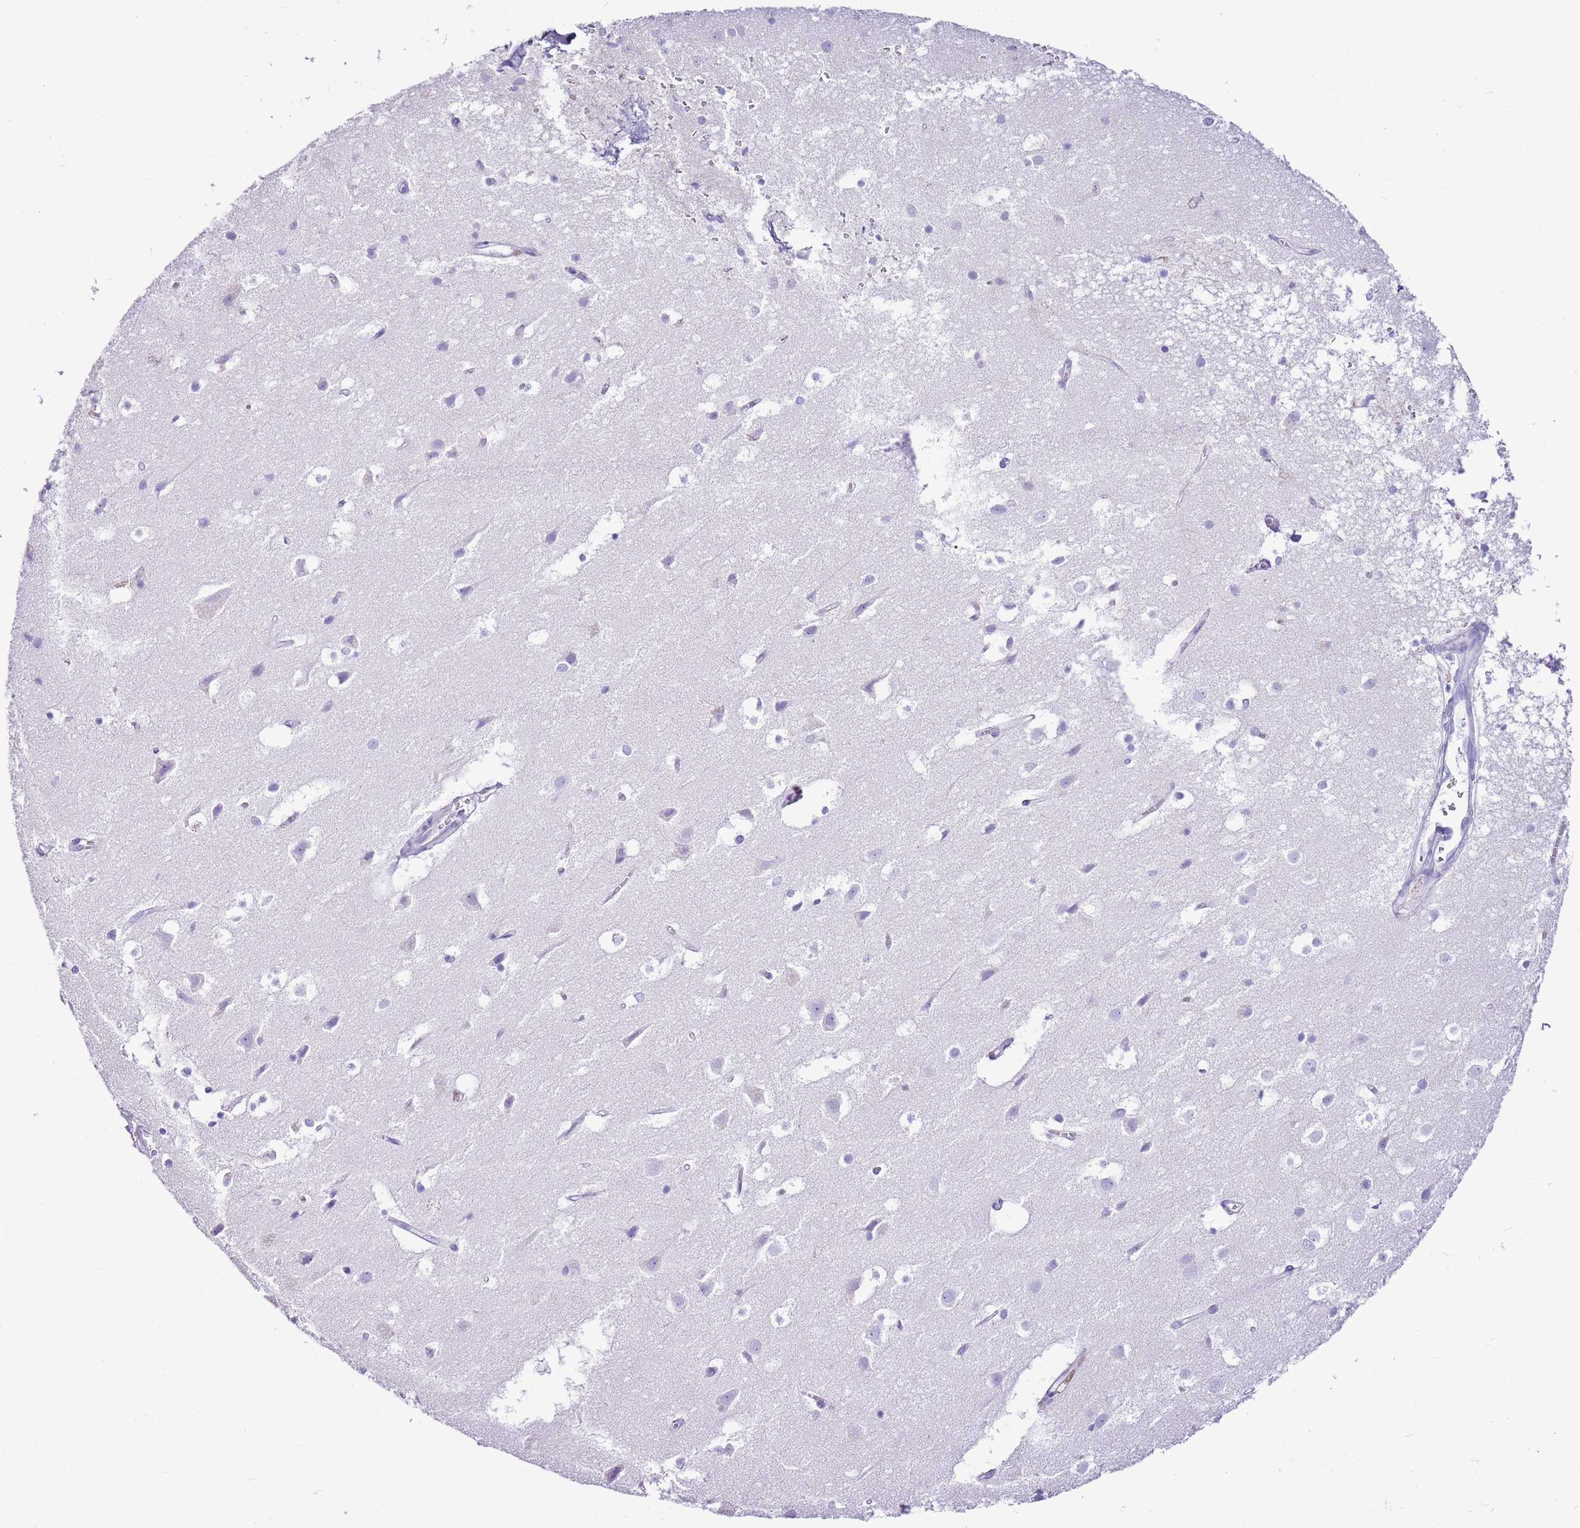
{"staining": {"intensity": "negative", "quantity": "none", "location": "none"}, "tissue": "cerebral cortex", "cell_type": "Endothelial cells", "image_type": "normal", "snomed": [{"axis": "morphology", "description": "Normal tissue, NOS"}, {"axis": "topography", "description": "Cerebral cortex"}], "caption": "This image is of benign cerebral cortex stained with immunohistochemistry to label a protein in brown with the nuclei are counter-stained blue. There is no staining in endothelial cells.", "gene": "IGKV3", "patient": {"sex": "male", "age": 54}}